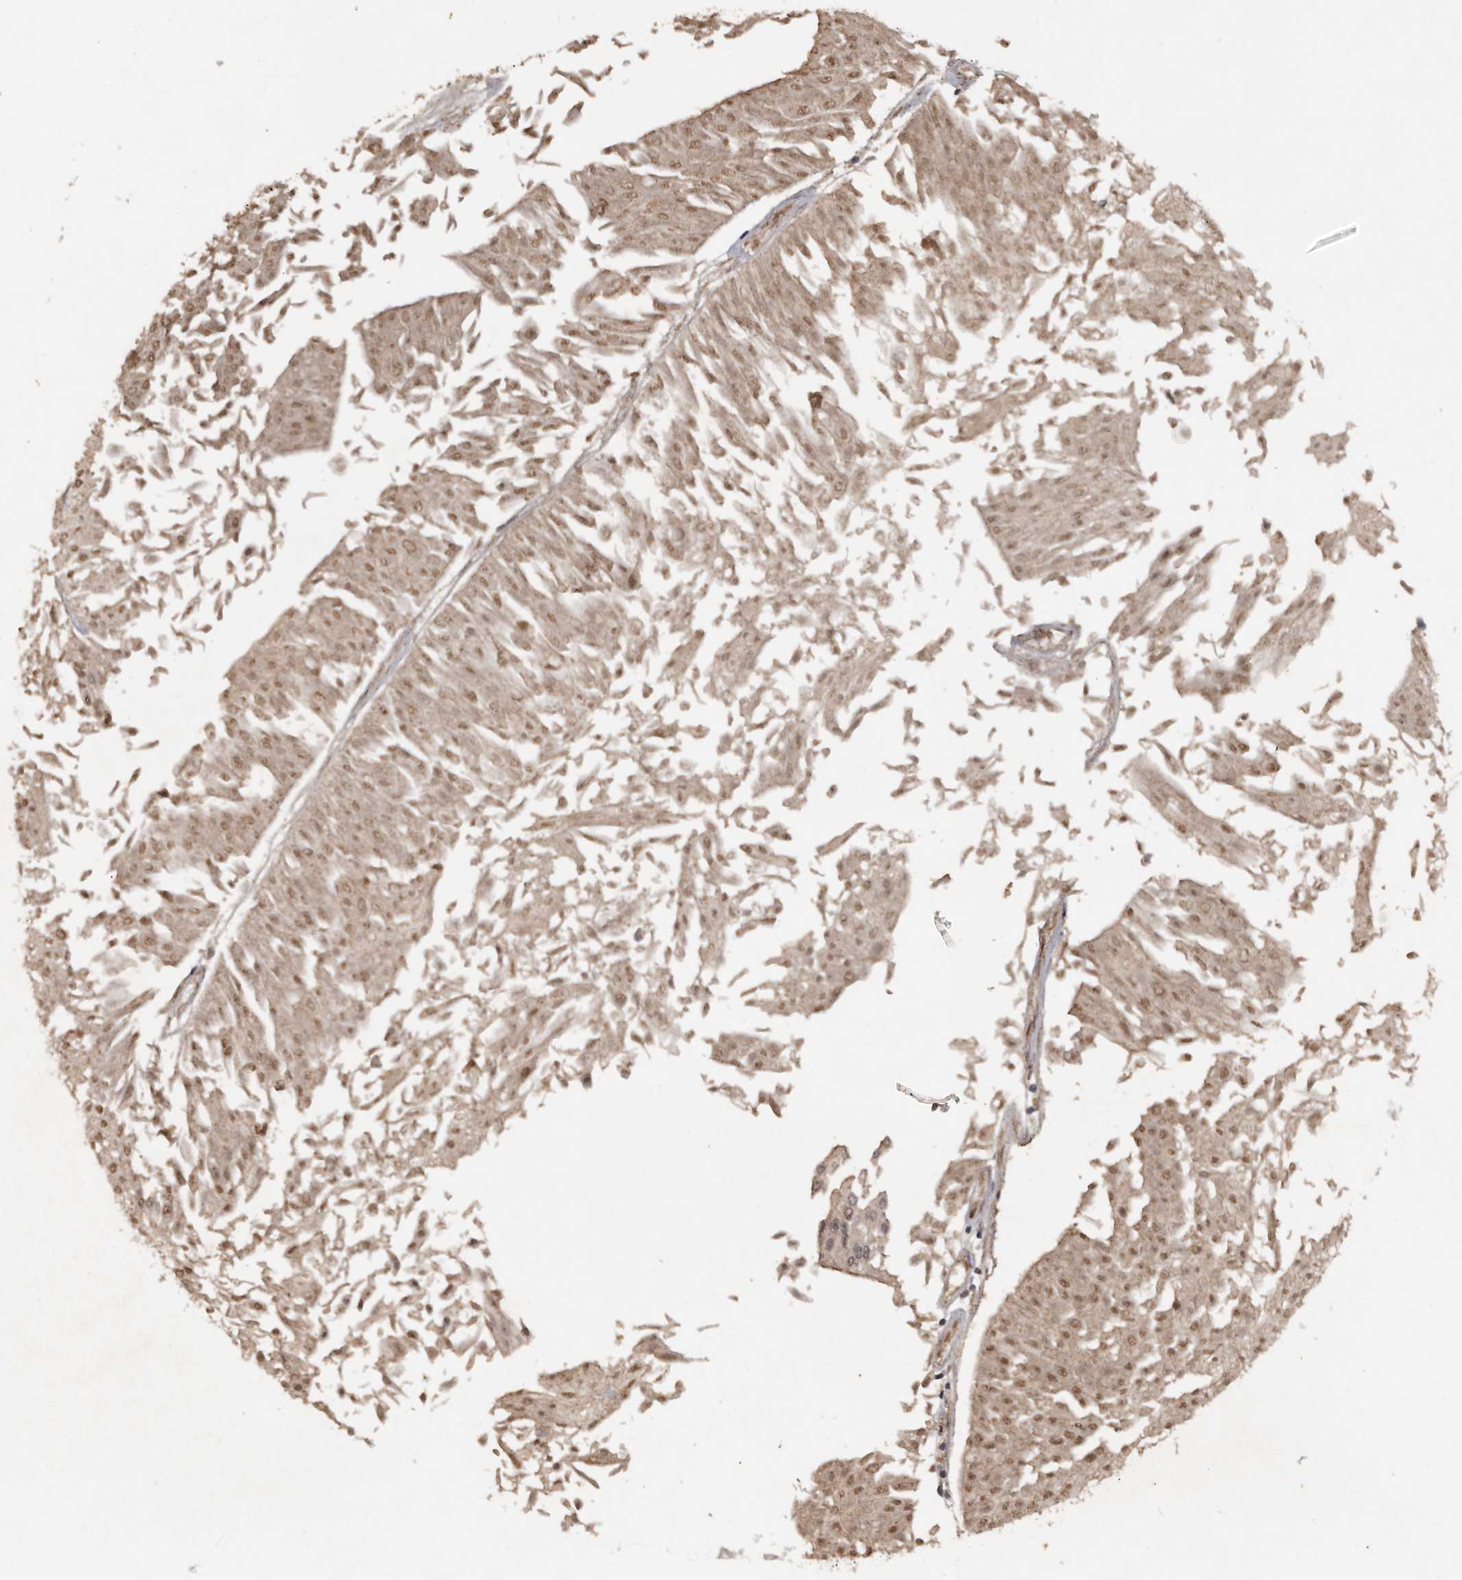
{"staining": {"intensity": "moderate", "quantity": ">75%", "location": "cytoplasmic/membranous,nuclear"}, "tissue": "urothelial cancer", "cell_type": "Tumor cells", "image_type": "cancer", "snomed": [{"axis": "morphology", "description": "Urothelial carcinoma, Low grade"}, {"axis": "topography", "description": "Urinary bladder"}], "caption": "Protein expression by immunohistochemistry demonstrates moderate cytoplasmic/membranous and nuclear positivity in about >75% of tumor cells in low-grade urothelial carcinoma. (brown staining indicates protein expression, while blue staining denotes nuclei).", "gene": "CDC27", "patient": {"sex": "male", "age": 67}}